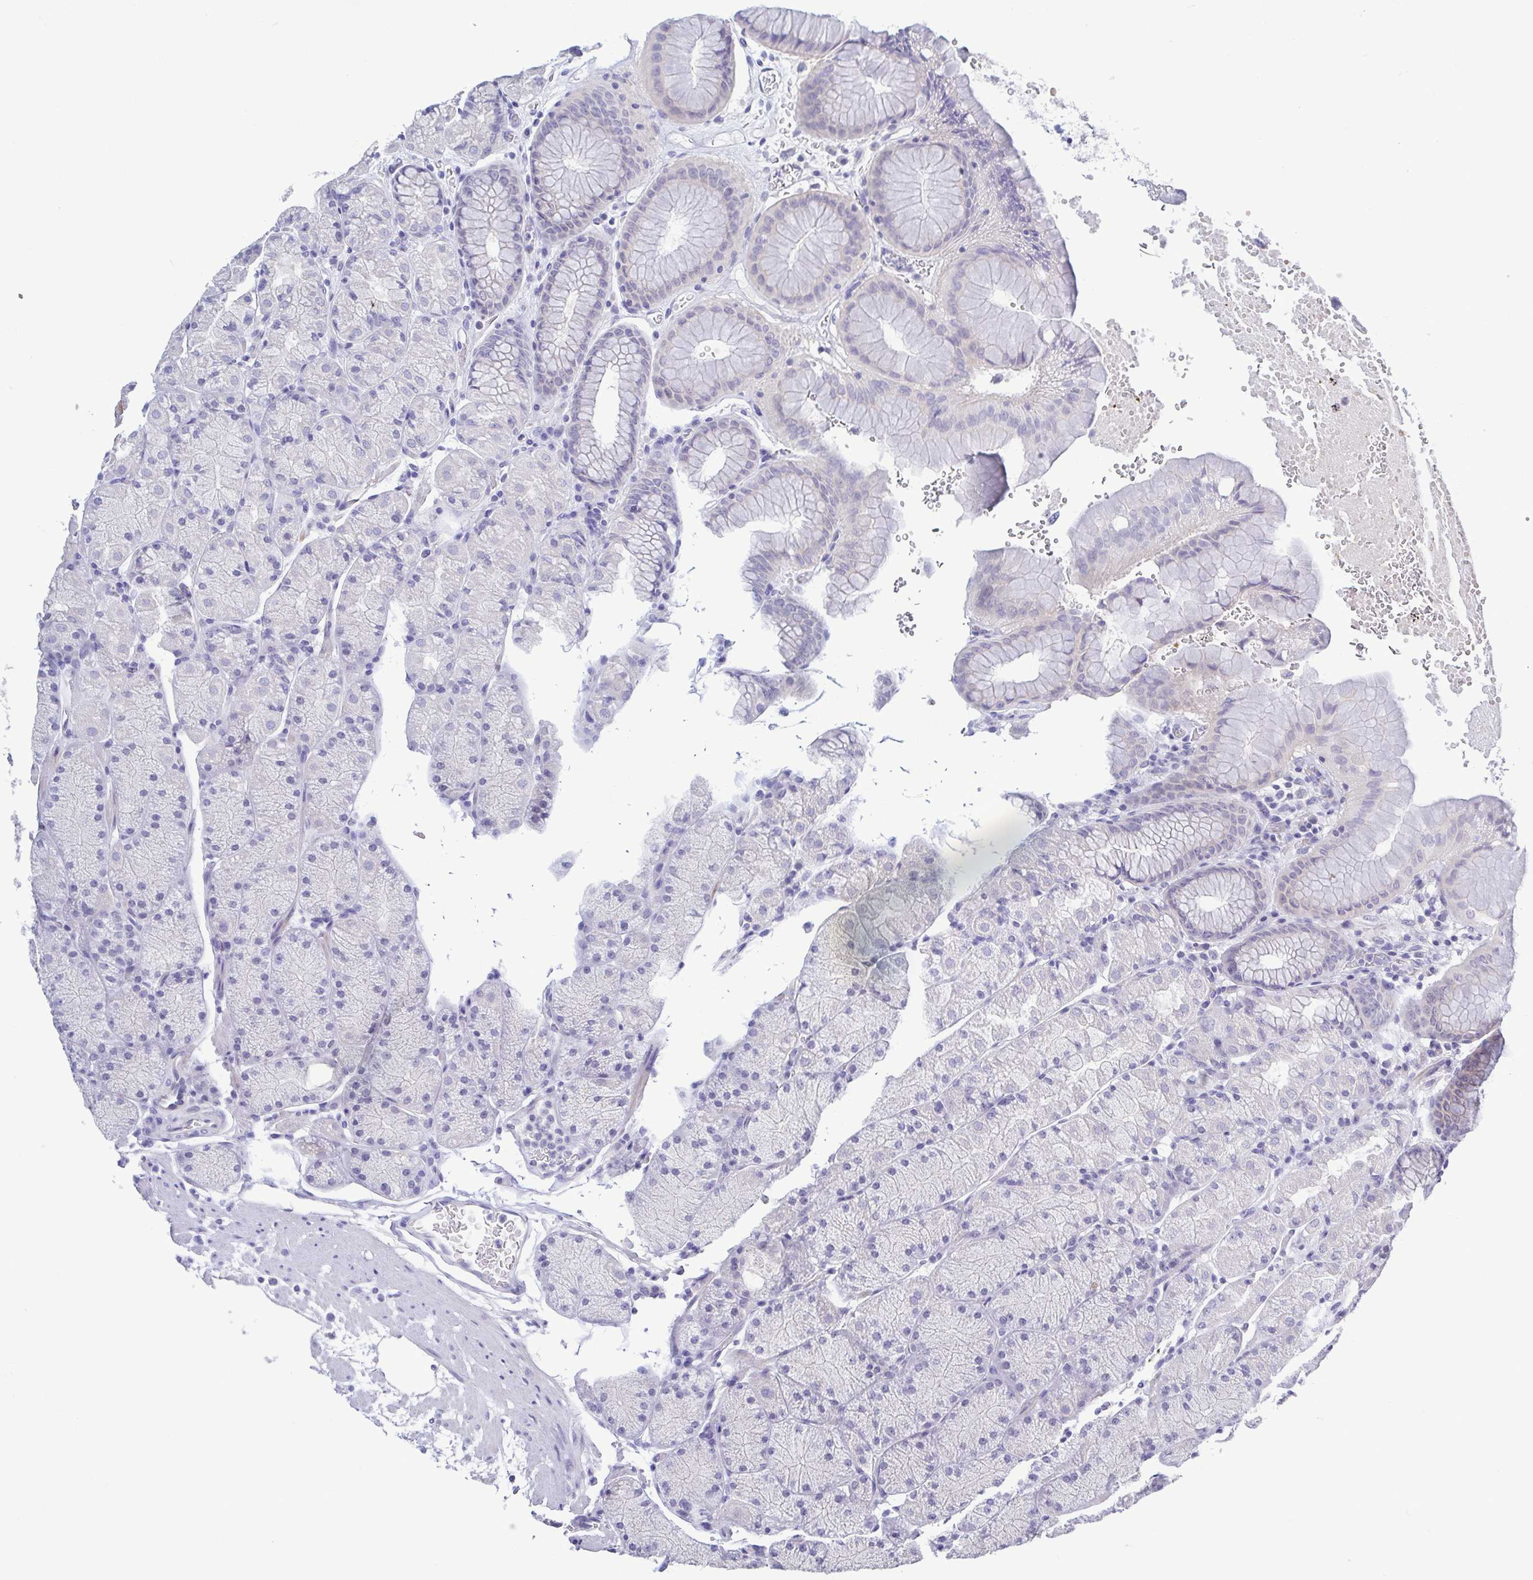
{"staining": {"intensity": "negative", "quantity": "none", "location": "none"}, "tissue": "stomach", "cell_type": "Glandular cells", "image_type": "normal", "snomed": [{"axis": "morphology", "description": "Normal tissue, NOS"}, {"axis": "topography", "description": "Stomach, upper"}, {"axis": "topography", "description": "Stomach"}], "caption": "Glandular cells are negative for brown protein staining in normal stomach. (Brightfield microscopy of DAB (3,3'-diaminobenzidine) IHC at high magnification).", "gene": "TEX12", "patient": {"sex": "male", "age": 76}}